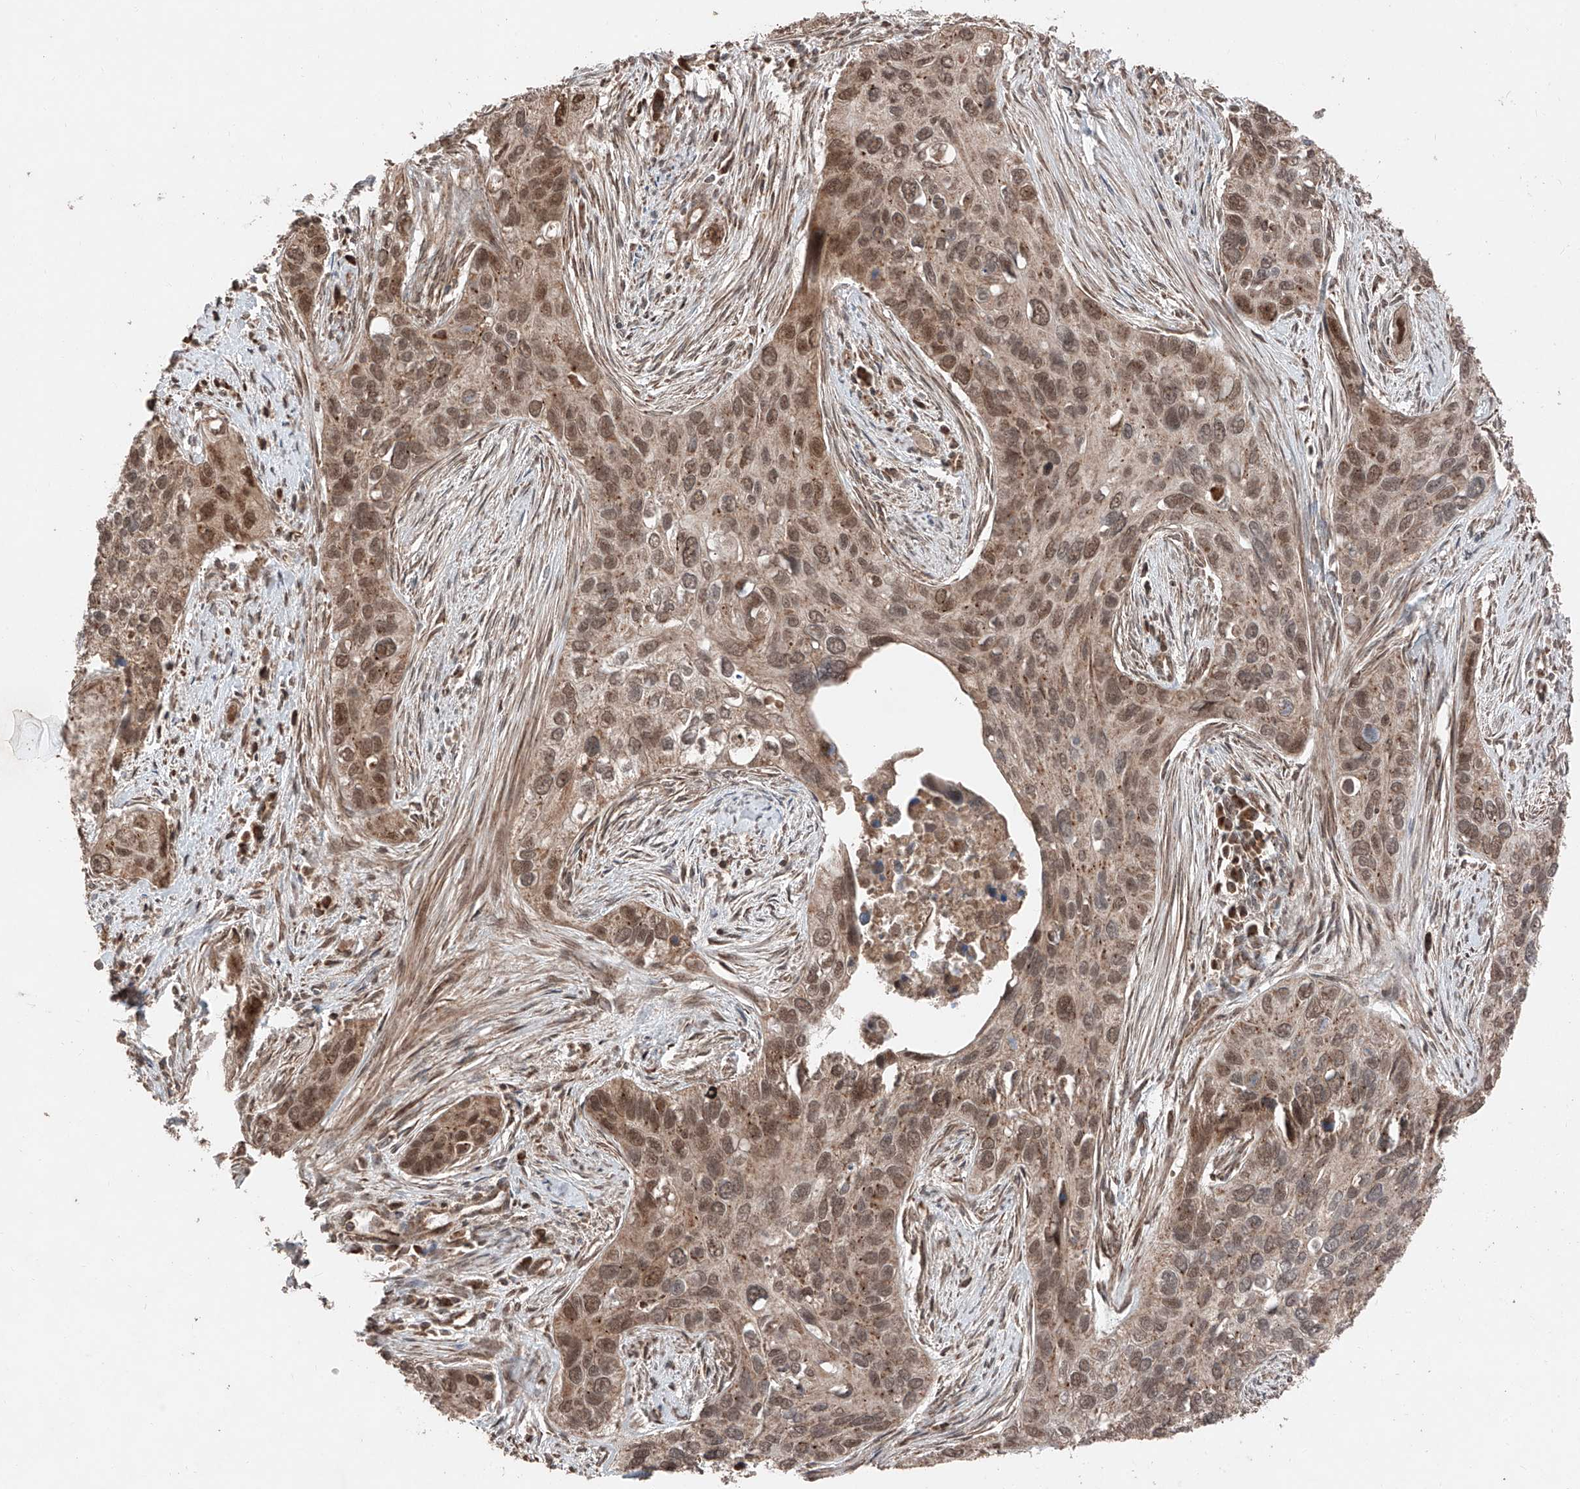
{"staining": {"intensity": "moderate", "quantity": ">75%", "location": "cytoplasmic/membranous,nuclear"}, "tissue": "cervical cancer", "cell_type": "Tumor cells", "image_type": "cancer", "snomed": [{"axis": "morphology", "description": "Squamous cell carcinoma, NOS"}, {"axis": "topography", "description": "Cervix"}], "caption": "Immunohistochemistry (IHC) photomicrograph of neoplastic tissue: human squamous cell carcinoma (cervical) stained using immunohistochemistry (IHC) displays medium levels of moderate protein expression localized specifically in the cytoplasmic/membranous and nuclear of tumor cells, appearing as a cytoplasmic/membranous and nuclear brown color.", "gene": "ZSCAN29", "patient": {"sex": "female", "age": 55}}